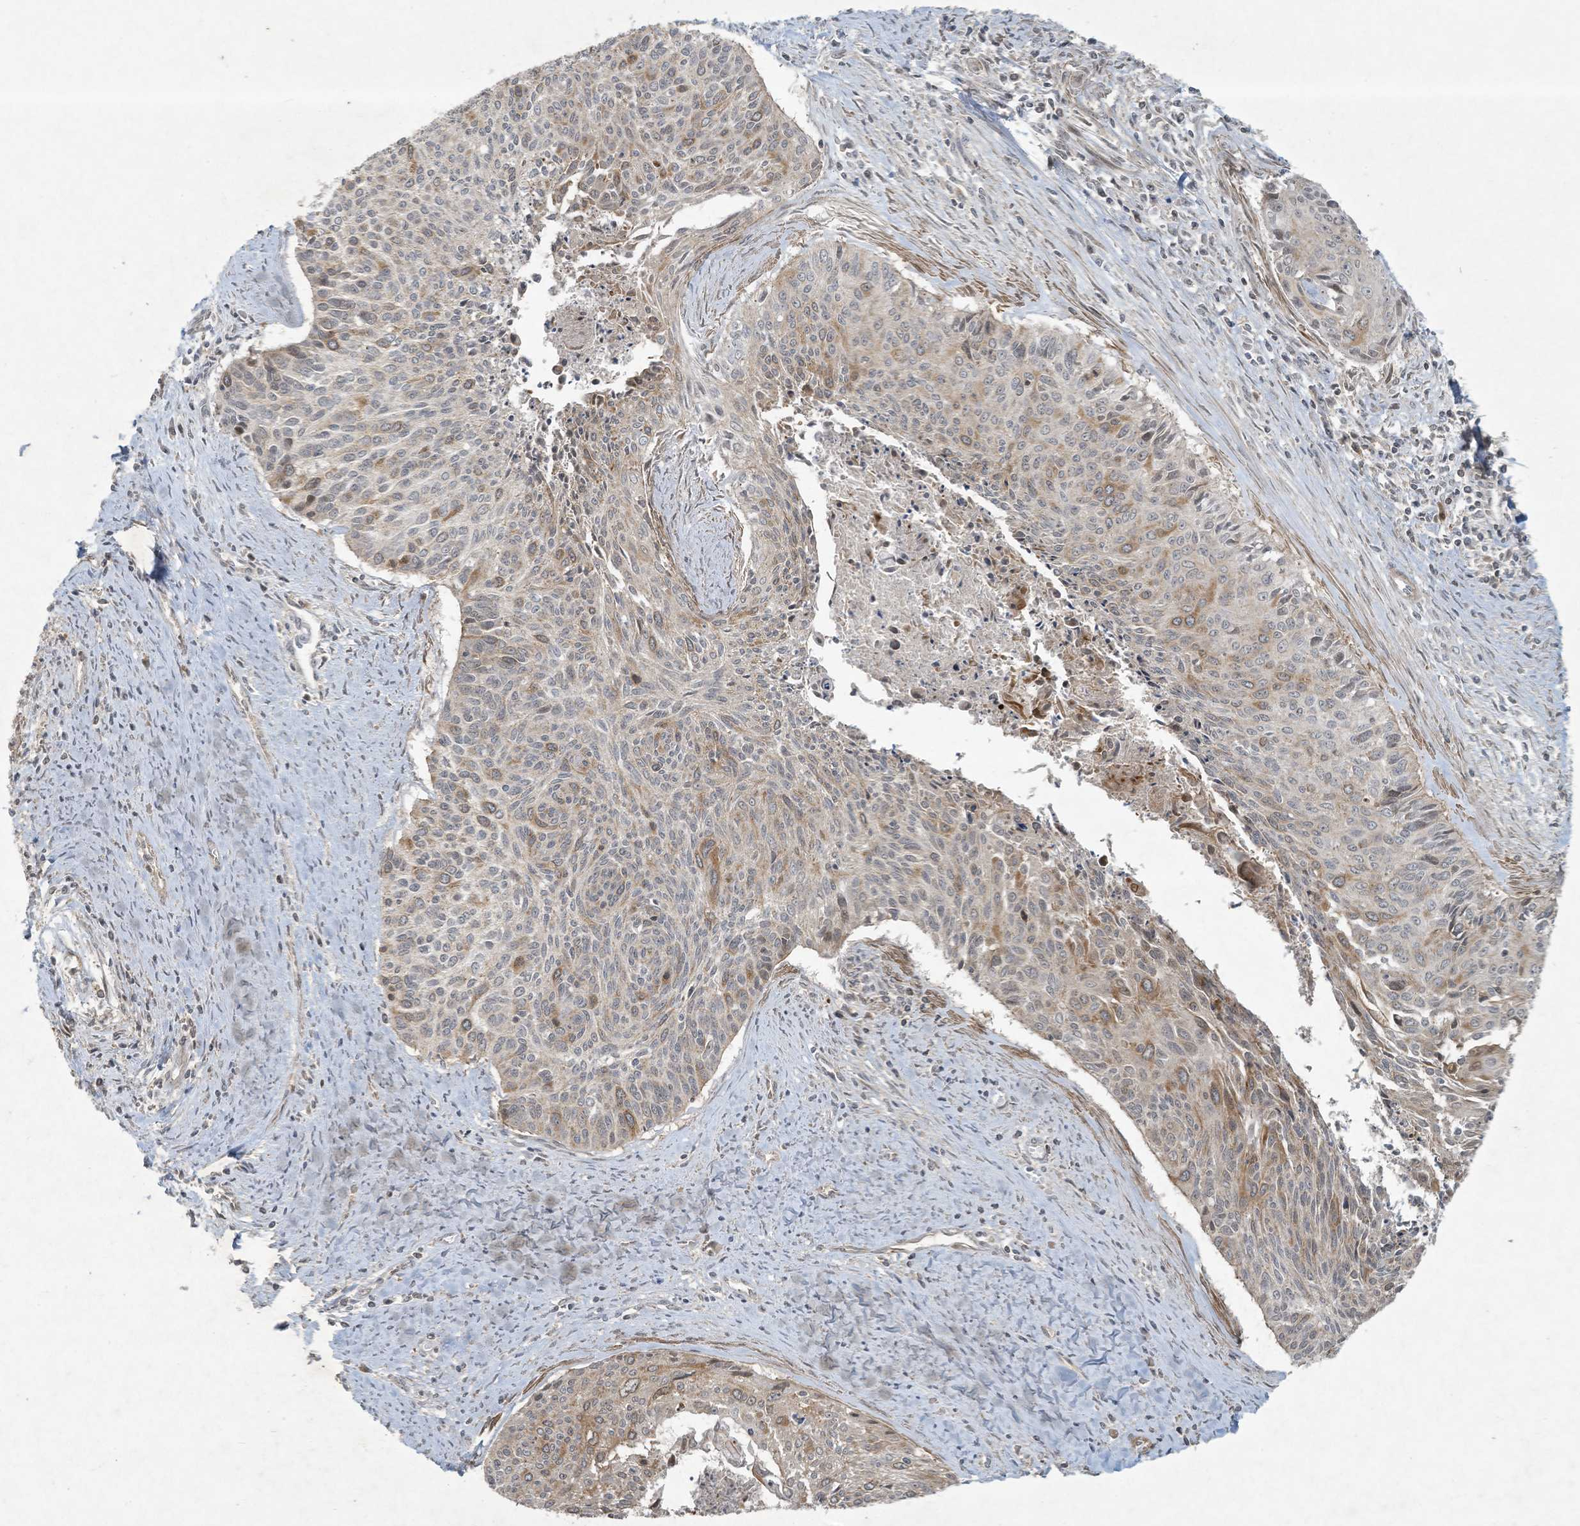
{"staining": {"intensity": "moderate", "quantity": "<25%", "location": "cytoplasmic/membranous"}, "tissue": "cervical cancer", "cell_type": "Tumor cells", "image_type": "cancer", "snomed": [{"axis": "morphology", "description": "Squamous cell carcinoma, NOS"}, {"axis": "topography", "description": "Cervix"}], "caption": "Immunohistochemistry (DAB (3,3'-diaminobenzidine)) staining of human cervical cancer displays moderate cytoplasmic/membranous protein staining in approximately <25% of tumor cells. (Stains: DAB in brown, nuclei in blue, Microscopy: brightfield microscopy at high magnification).", "gene": "ZNF263", "patient": {"sex": "female", "age": 55}}